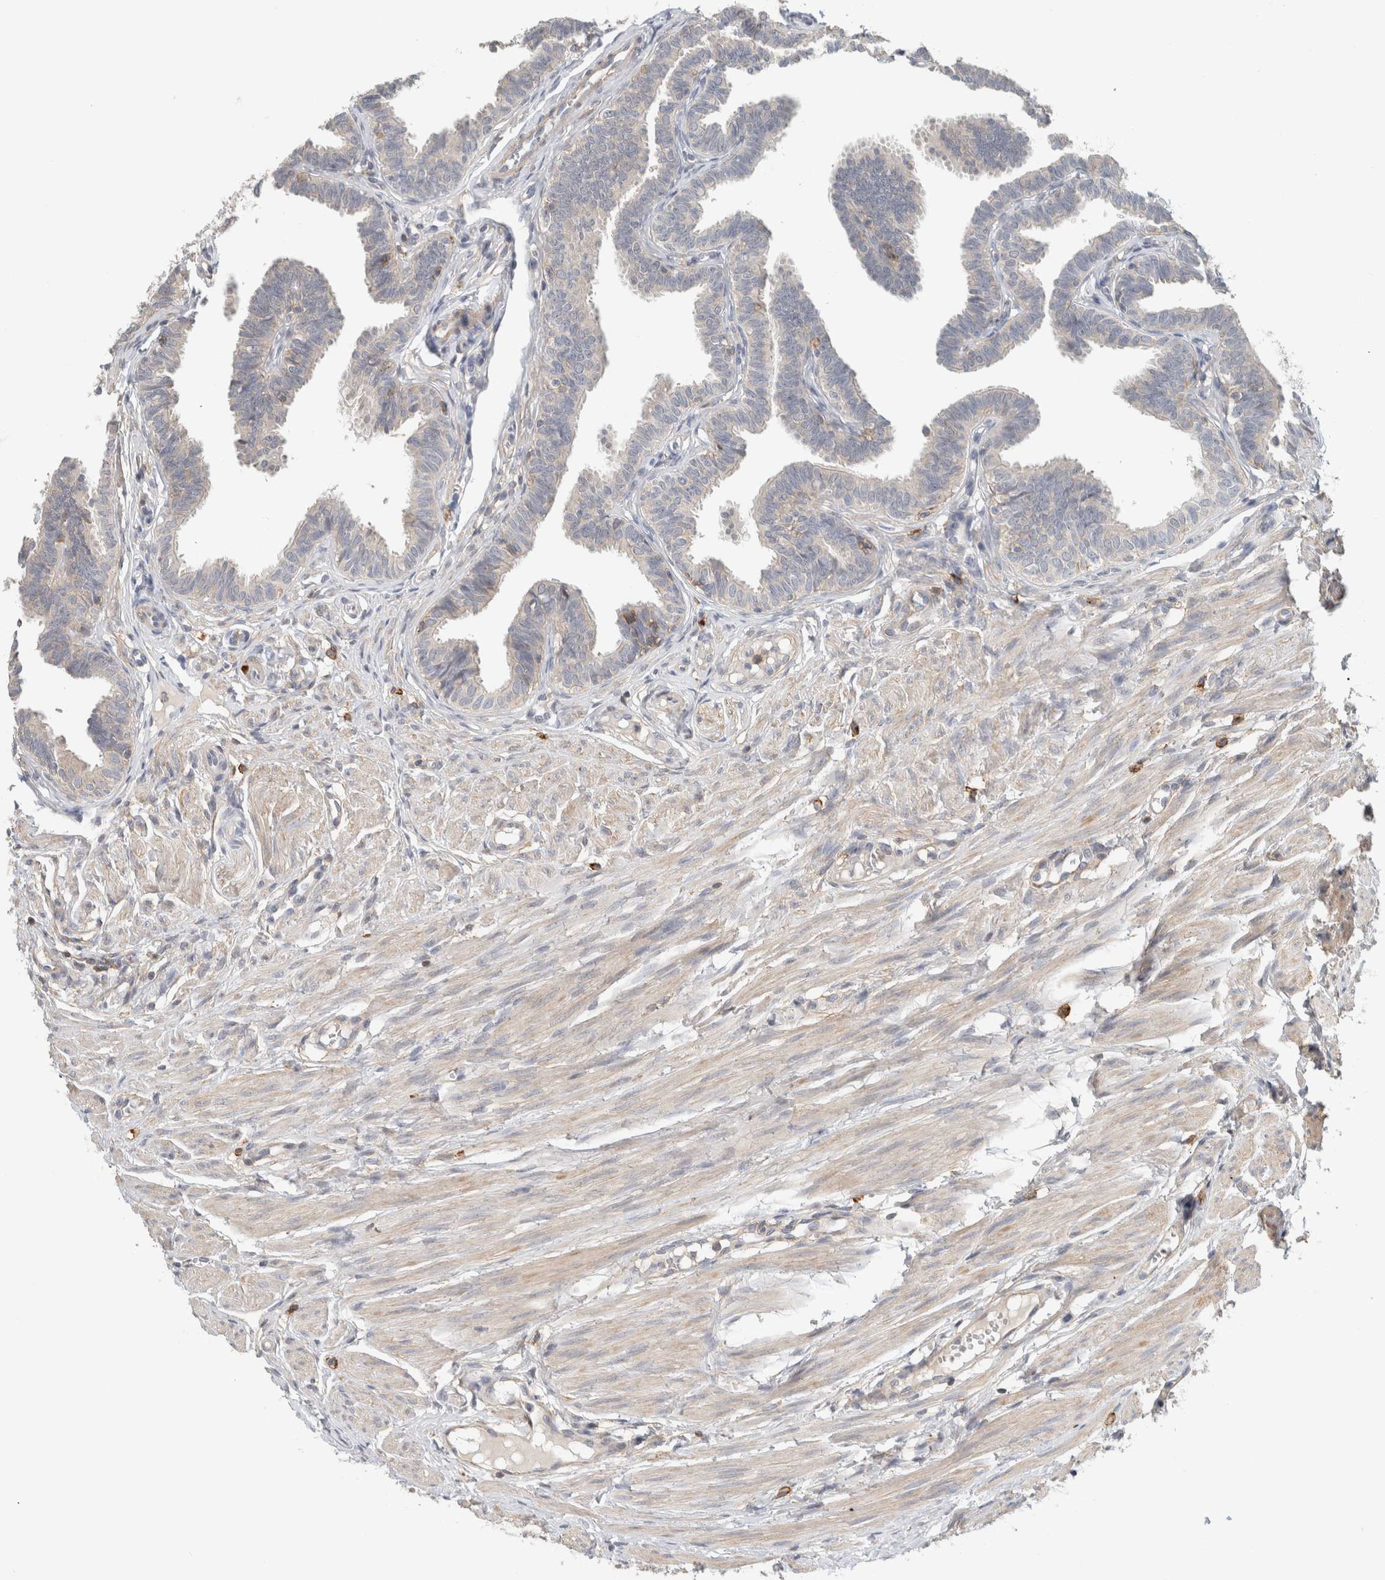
{"staining": {"intensity": "weak", "quantity": "25%-75%", "location": "cytoplasmic/membranous"}, "tissue": "fallopian tube", "cell_type": "Glandular cells", "image_type": "normal", "snomed": [{"axis": "morphology", "description": "Normal tissue, NOS"}, {"axis": "topography", "description": "Fallopian tube"}, {"axis": "topography", "description": "Ovary"}], "caption": "Protein expression analysis of normal human fallopian tube reveals weak cytoplasmic/membranous positivity in approximately 25%-75% of glandular cells. (IHC, brightfield microscopy, high magnification).", "gene": "ERCC6L2", "patient": {"sex": "female", "age": 23}}